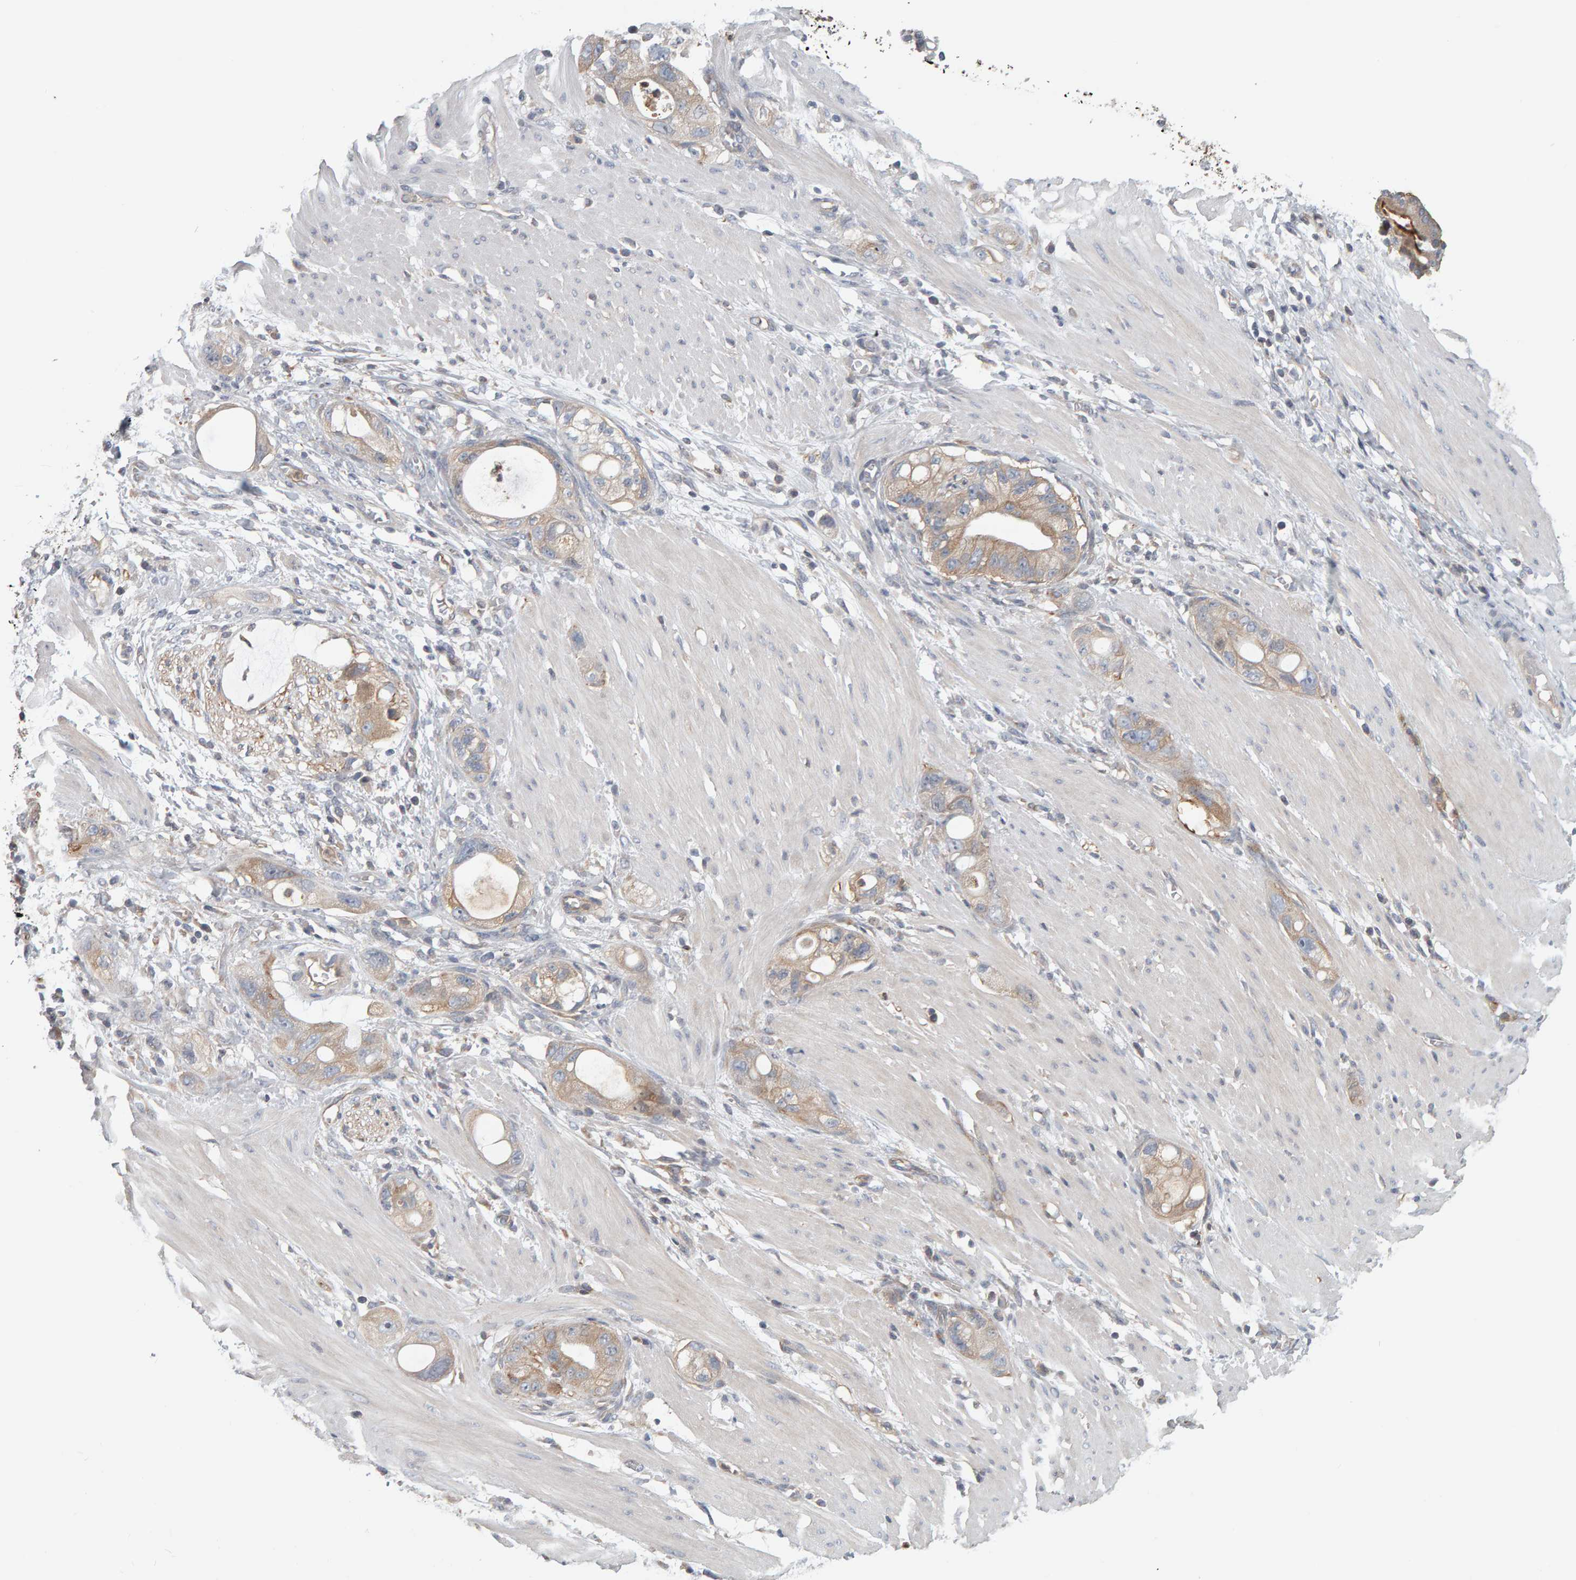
{"staining": {"intensity": "weak", "quantity": "25%-75%", "location": "cytoplasmic/membranous"}, "tissue": "stomach cancer", "cell_type": "Tumor cells", "image_type": "cancer", "snomed": [{"axis": "morphology", "description": "Adenocarcinoma, NOS"}, {"axis": "topography", "description": "Stomach"}, {"axis": "topography", "description": "Stomach, lower"}], "caption": "Adenocarcinoma (stomach) stained with DAB IHC reveals low levels of weak cytoplasmic/membranous expression in about 25%-75% of tumor cells.", "gene": "C9orf72", "patient": {"sex": "female", "age": 48}}